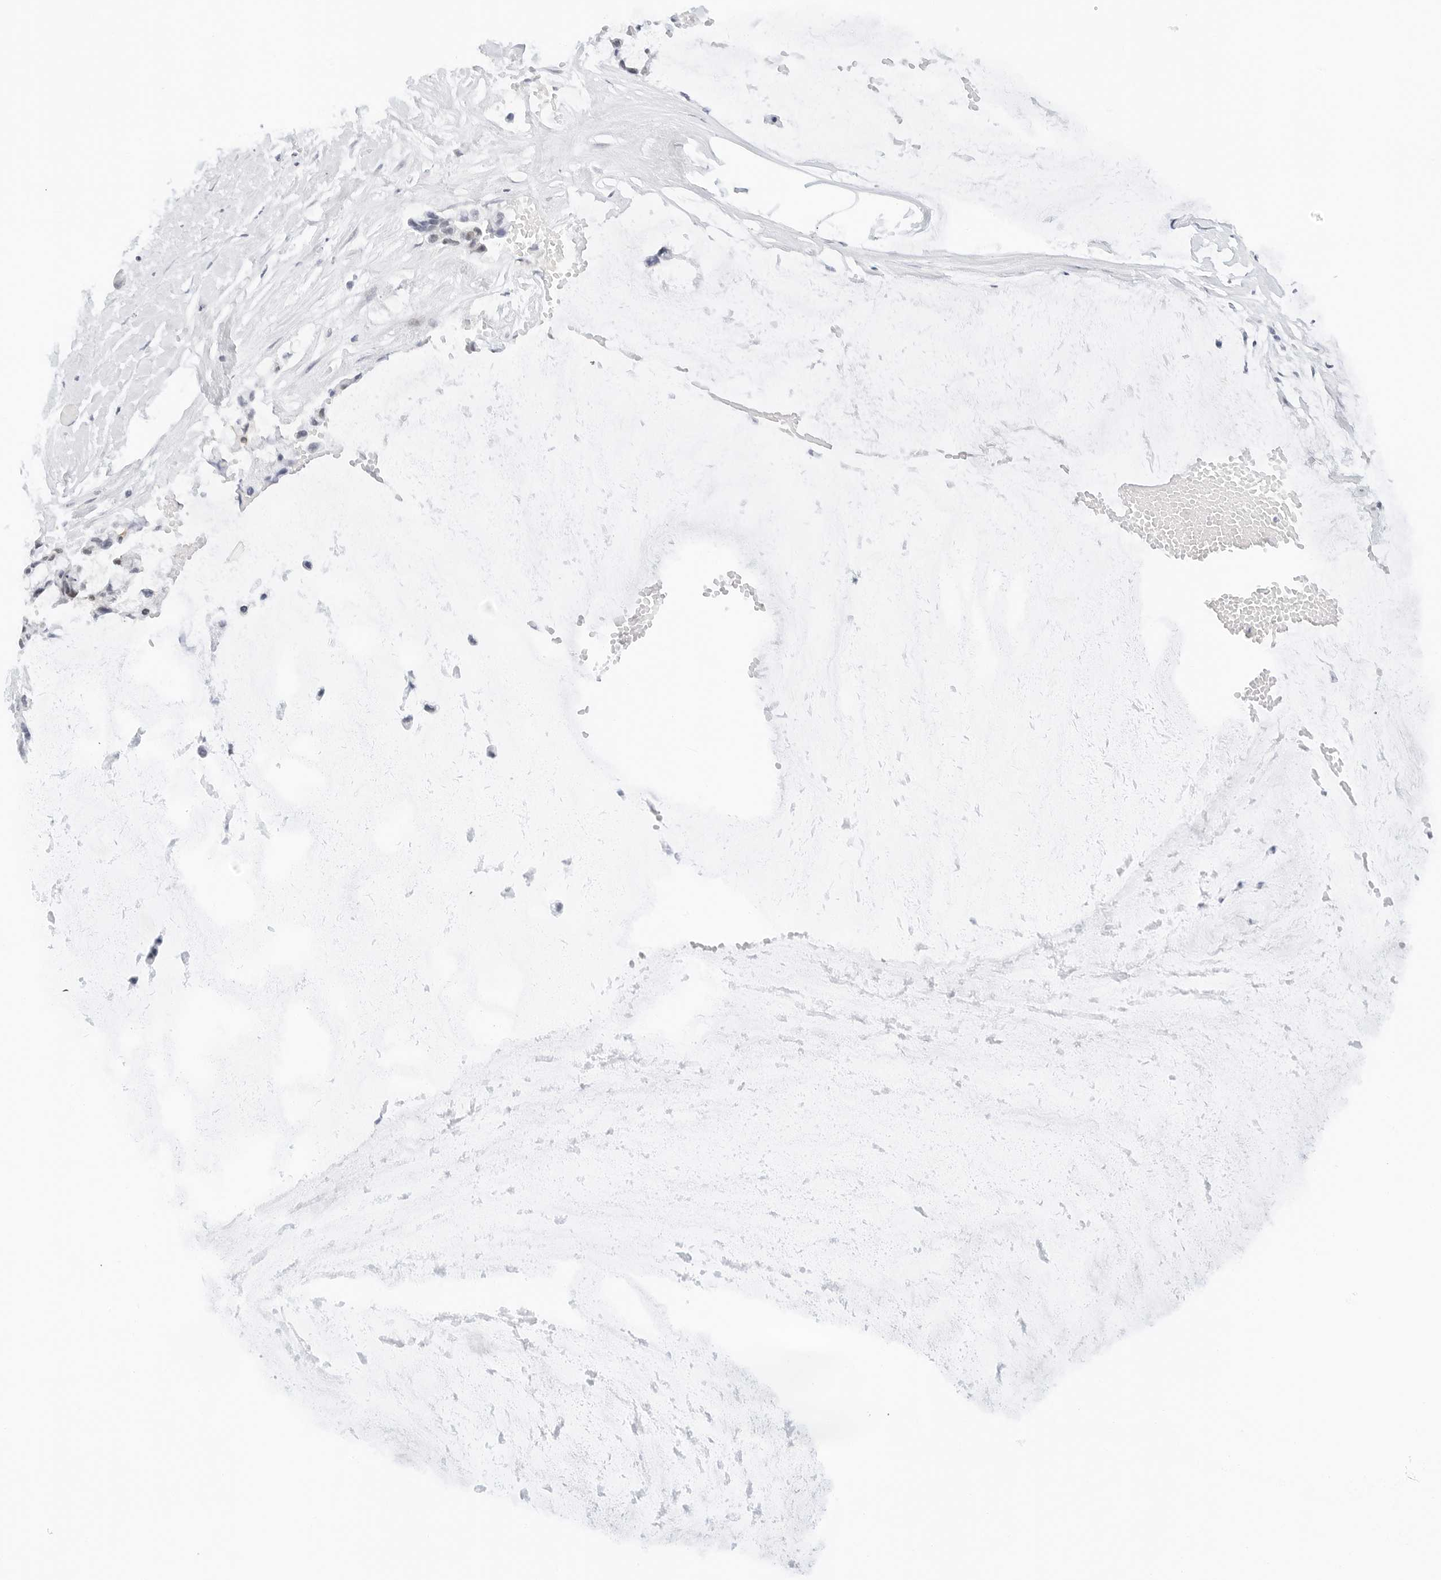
{"staining": {"intensity": "negative", "quantity": "none", "location": "none"}, "tissue": "ovarian cancer", "cell_type": "Tumor cells", "image_type": "cancer", "snomed": [{"axis": "morphology", "description": "Cystadenocarcinoma, mucinous, NOS"}, {"axis": "topography", "description": "Ovary"}], "caption": "High magnification brightfield microscopy of ovarian cancer (mucinous cystadenocarcinoma) stained with DAB (3,3'-diaminobenzidine) (brown) and counterstained with hematoxylin (blue): tumor cells show no significant expression.", "gene": "CD22", "patient": {"sex": "female", "age": 39}}